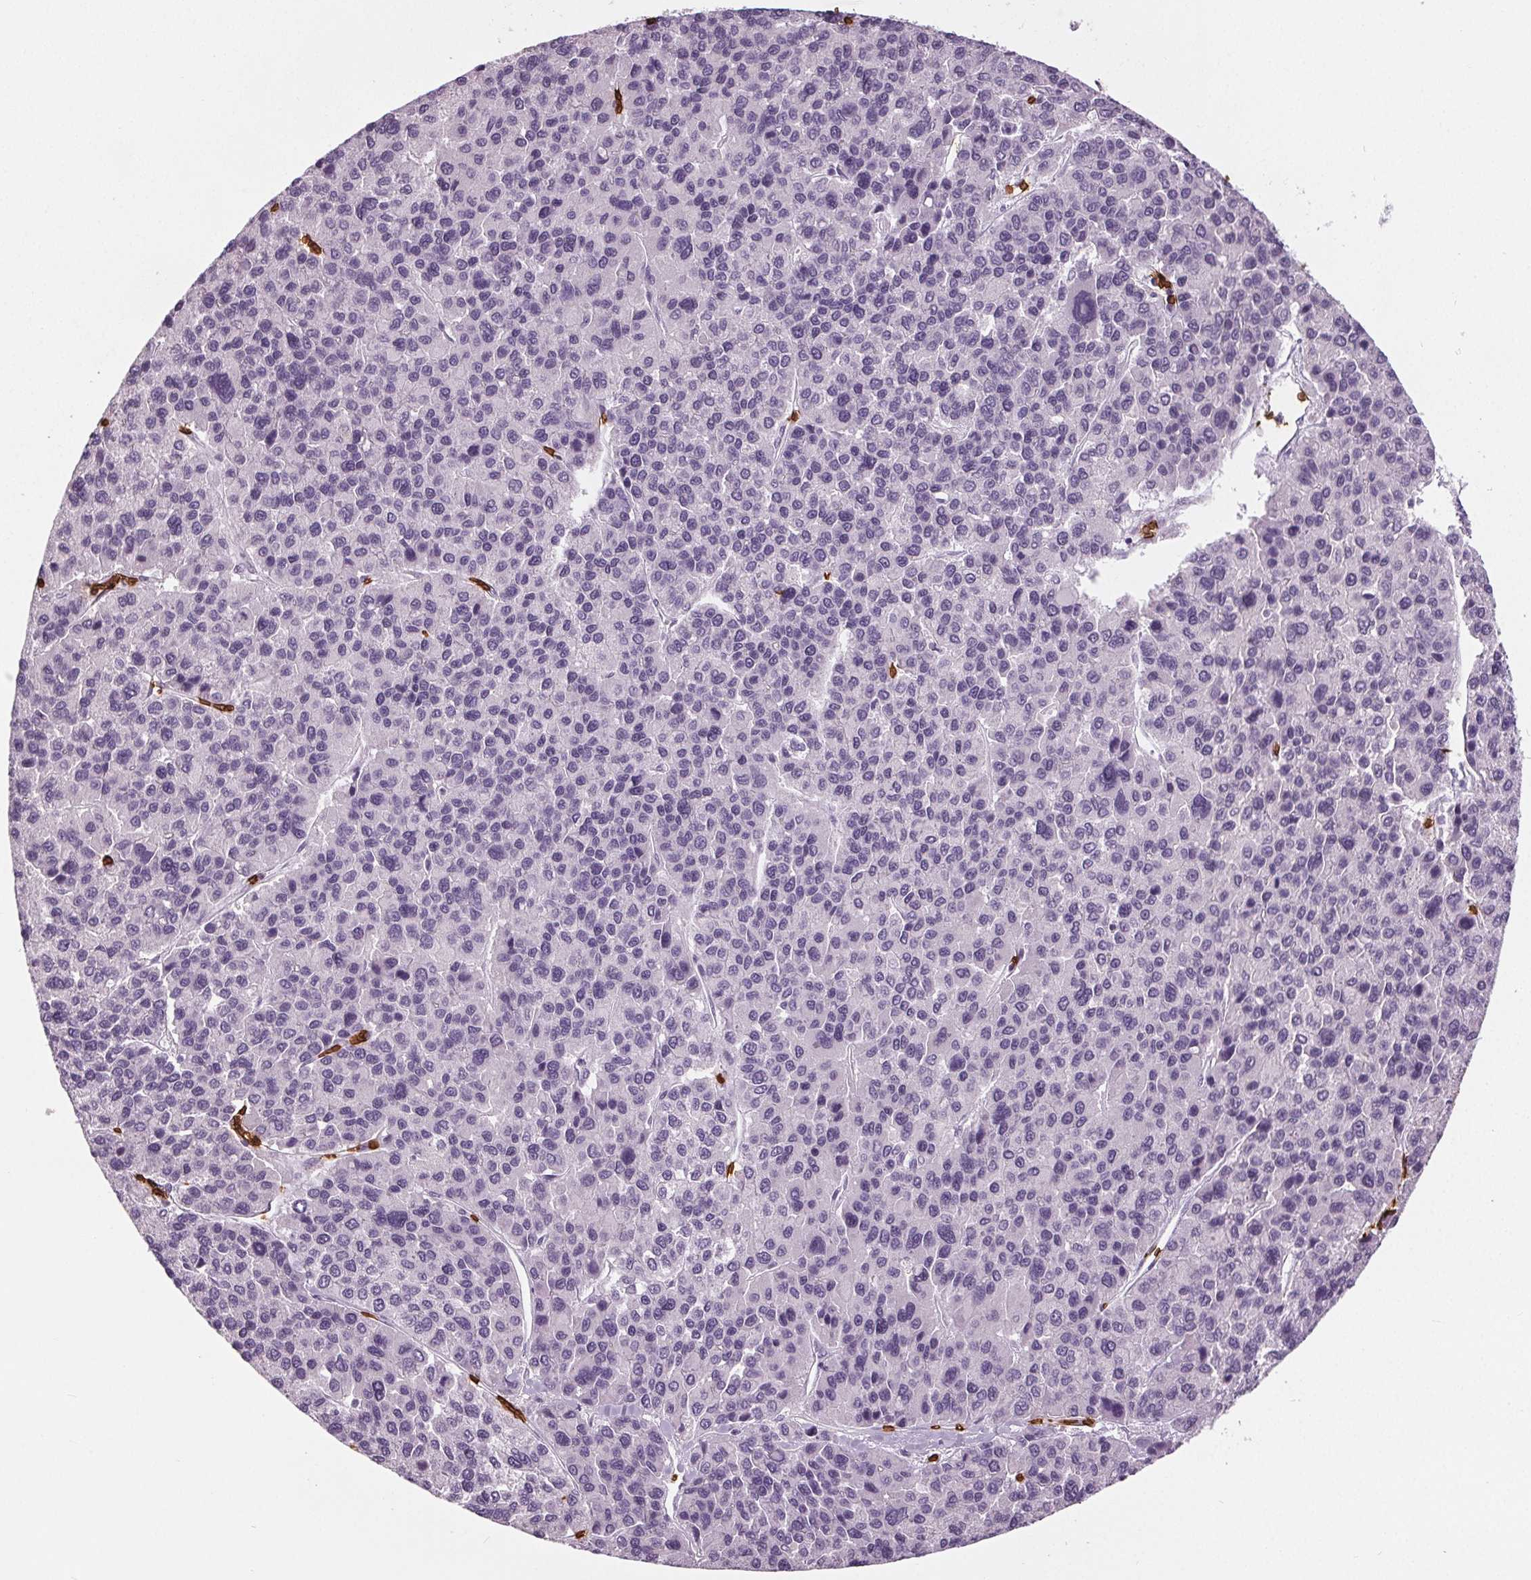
{"staining": {"intensity": "negative", "quantity": "none", "location": "none"}, "tissue": "liver cancer", "cell_type": "Tumor cells", "image_type": "cancer", "snomed": [{"axis": "morphology", "description": "Carcinoma, Hepatocellular, NOS"}, {"axis": "topography", "description": "Liver"}], "caption": "A high-resolution histopathology image shows immunohistochemistry staining of hepatocellular carcinoma (liver), which demonstrates no significant staining in tumor cells. Brightfield microscopy of IHC stained with DAB (brown) and hematoxylin (blue), captured at high magnification.", "gene": "SLC4A1", "patient": {"sex": "female", "age": 41}}